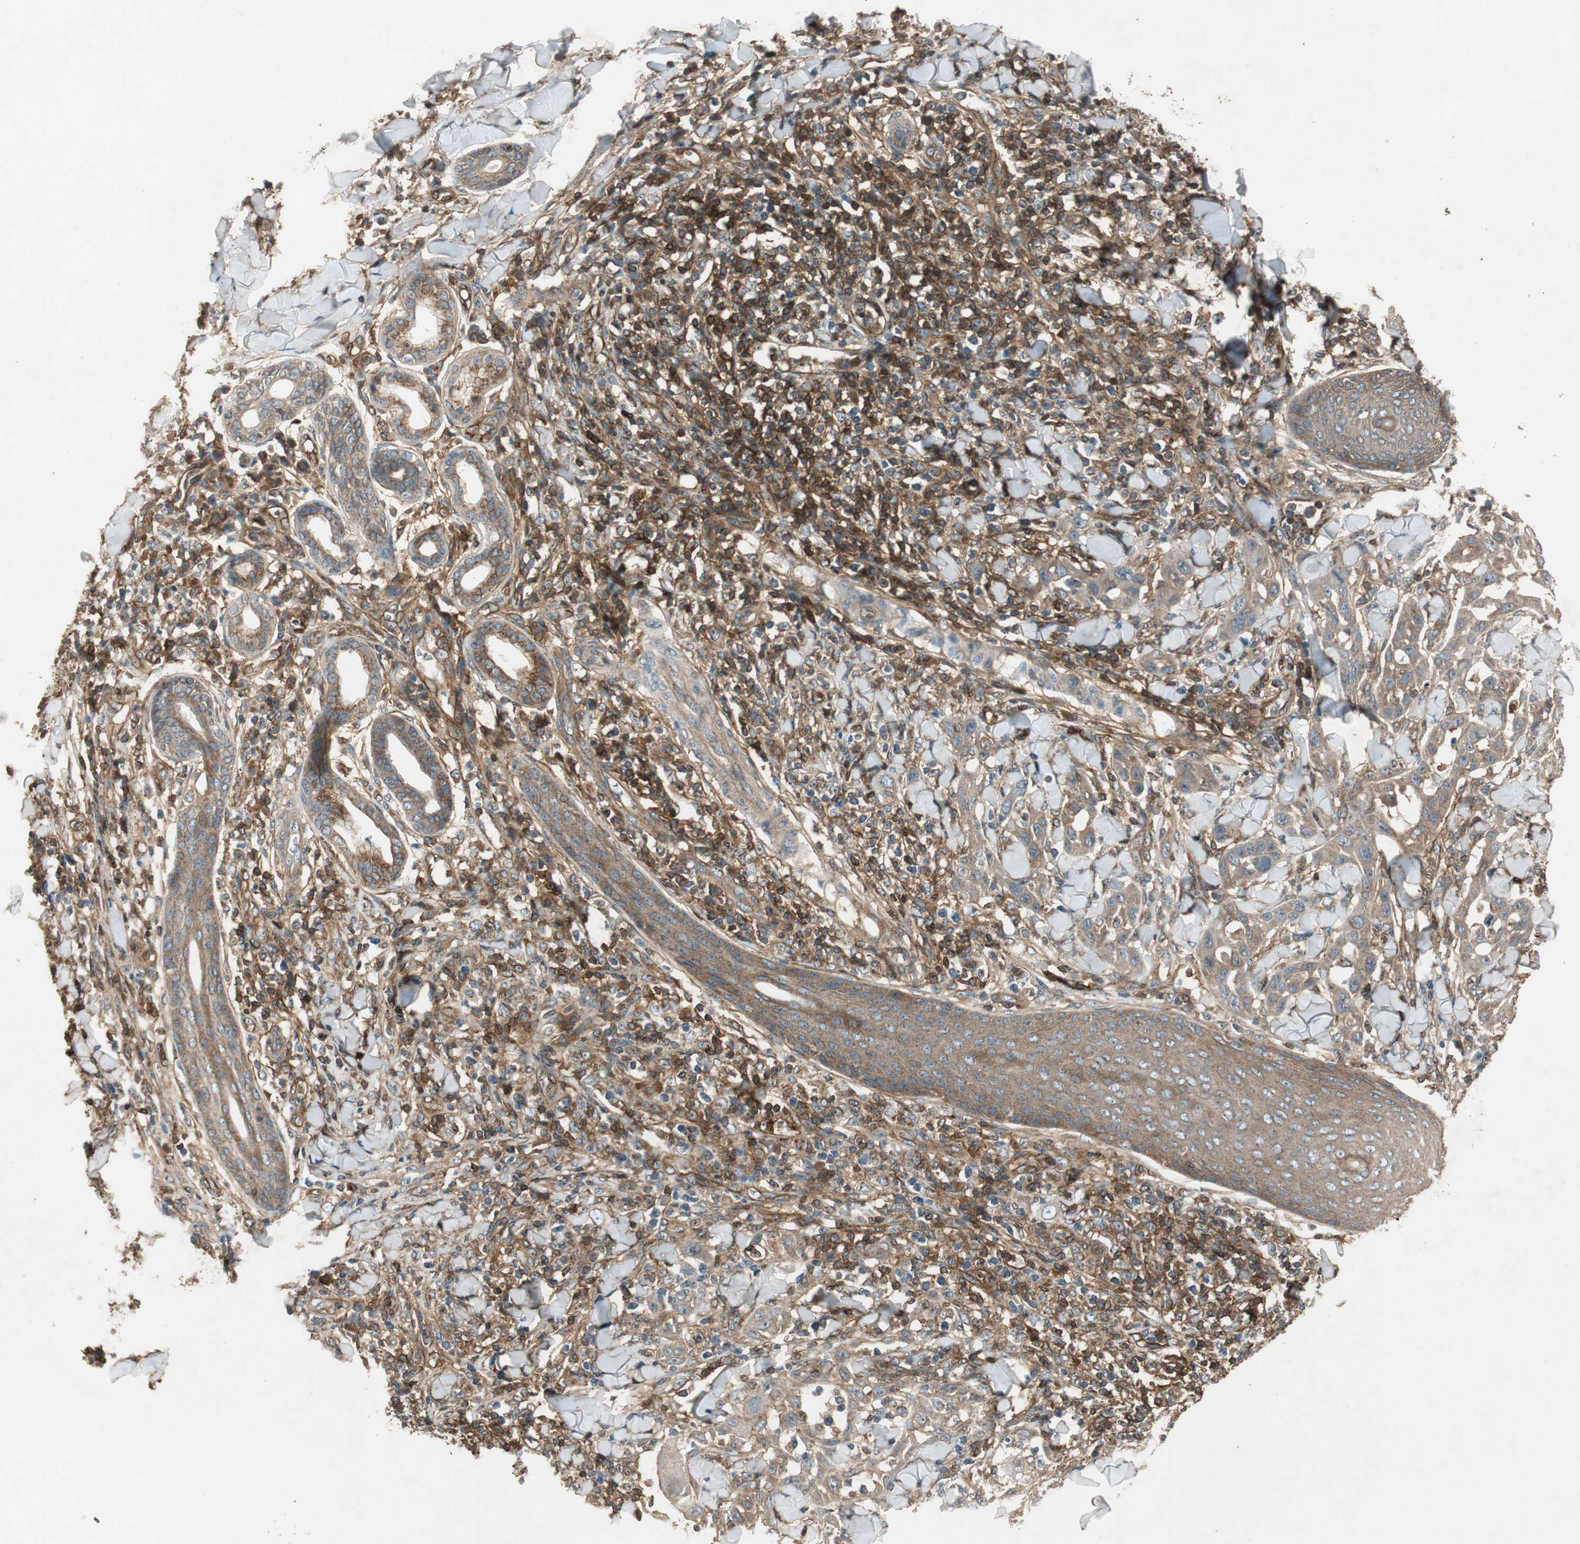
{"staining": {"intensity": "weak", "quantity": ">75%", "location": "cytoplasmic/membranous"}, "tissue": "skin cancer", "cell_type": "Tumor cells", "image_type": "cancer", "snomed": [{"axis": "morphology", "description": "Squamous cell carcinoma, NOS"}, {"axis": "topography", "description": "Skin"}], "caption": "Protein expression analysis of squamous cell carcinoma (skin) displays weak cytoplasmic/membranous expression in approximately >75% of tumor cells.", "gene": "BTN3A3", "patient": {"sex": "male", "age": 24}}